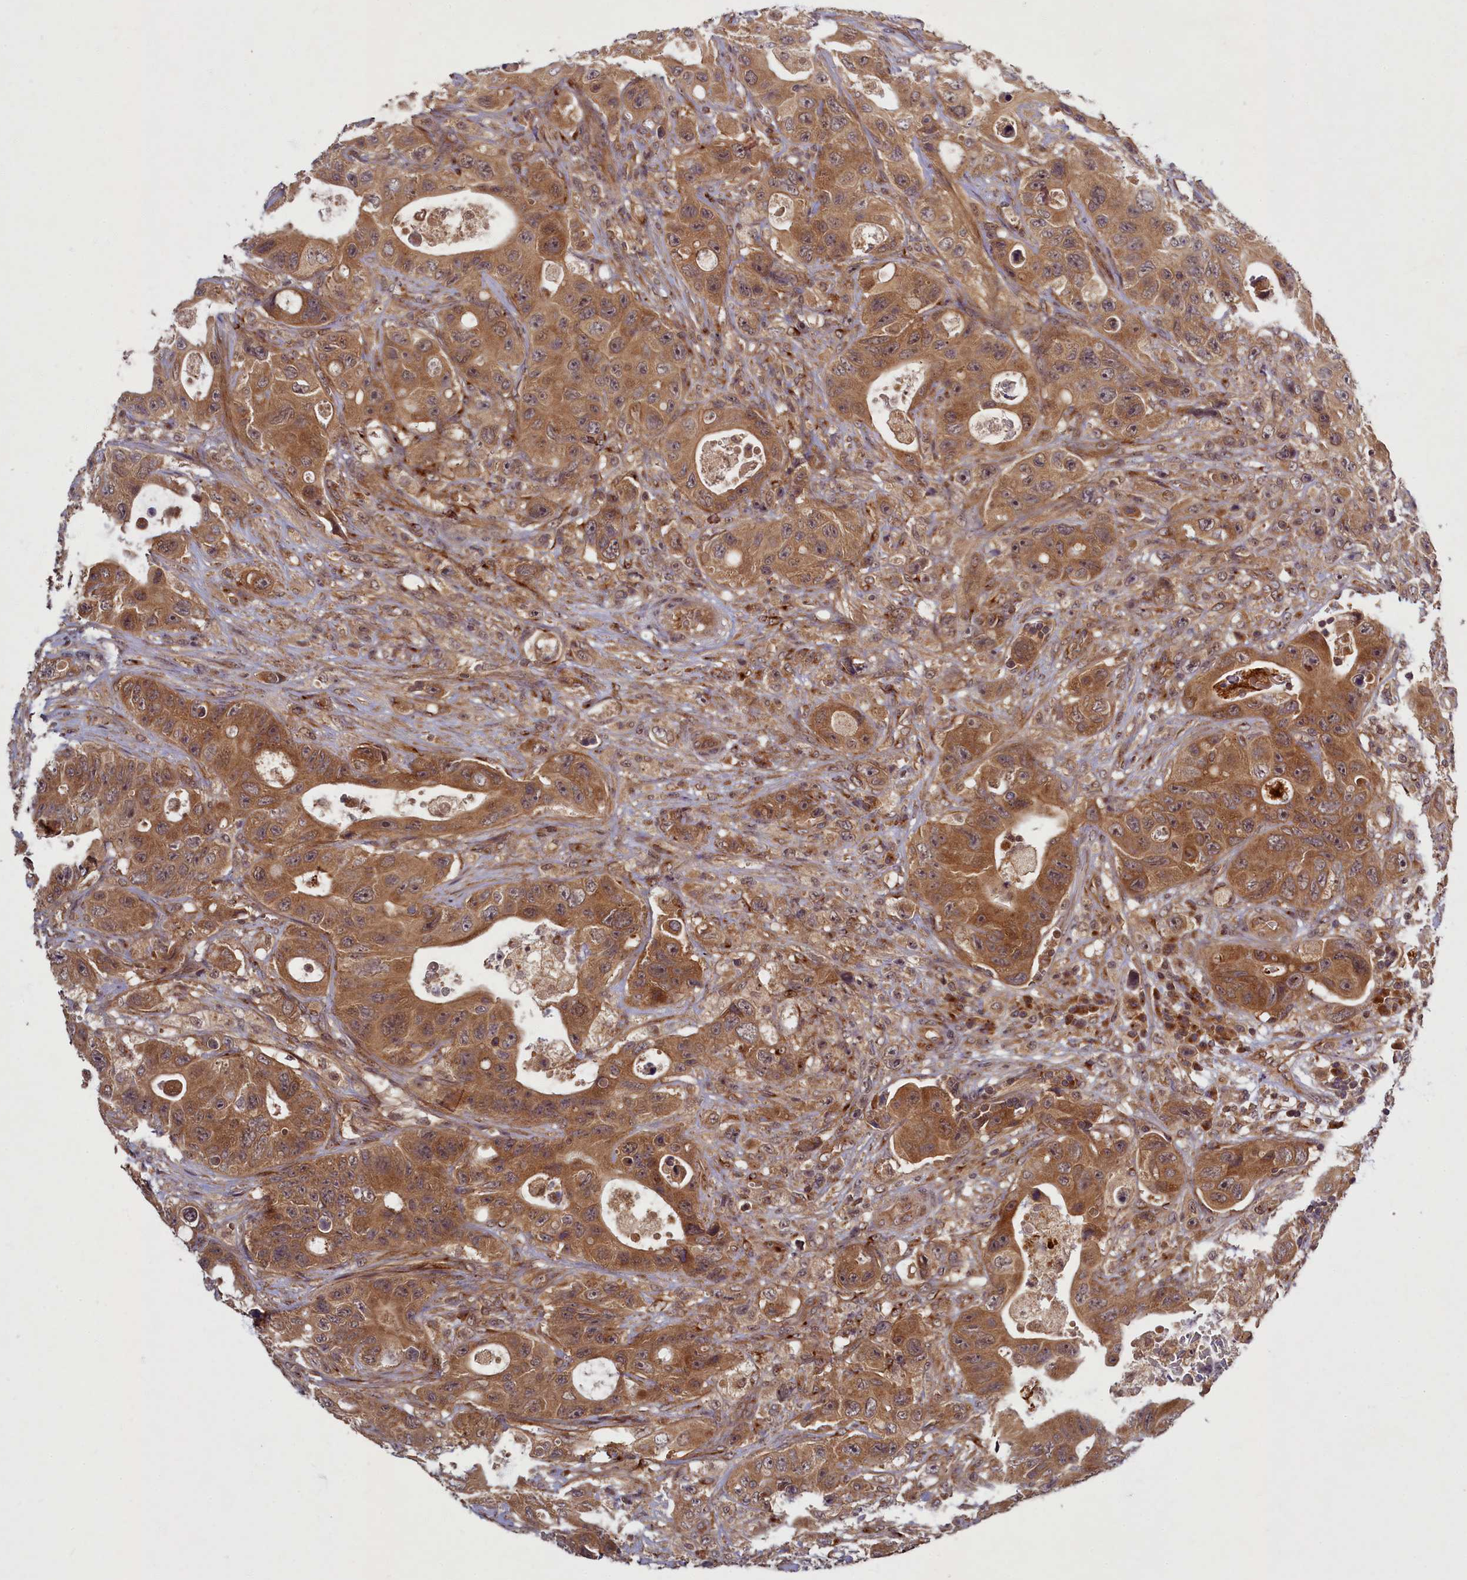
{"staining": {"intensity": "moderate", "quantity": ">75%", "location": "cytoplasmic/membranous,nuclear"}, "tissue": "colorectal cancer", "cell_type": "Tumor cells", "image_type": "cancer", "snomed": [{"axis": "morphology", "description": "Adenocarcinoma, NOS"}, {"axis": "topography", "description": "Colon"}], "caption": "A histopathology image showing moderate cytoplasmic/membranous and nuclear expression in approximately >75% of tumor cells in adenocarcinoma (colorectal), as visualized by brown immunohistochemical staining.", "gene": "BICD1", "patient": {"sex": "female", "age": 46}}